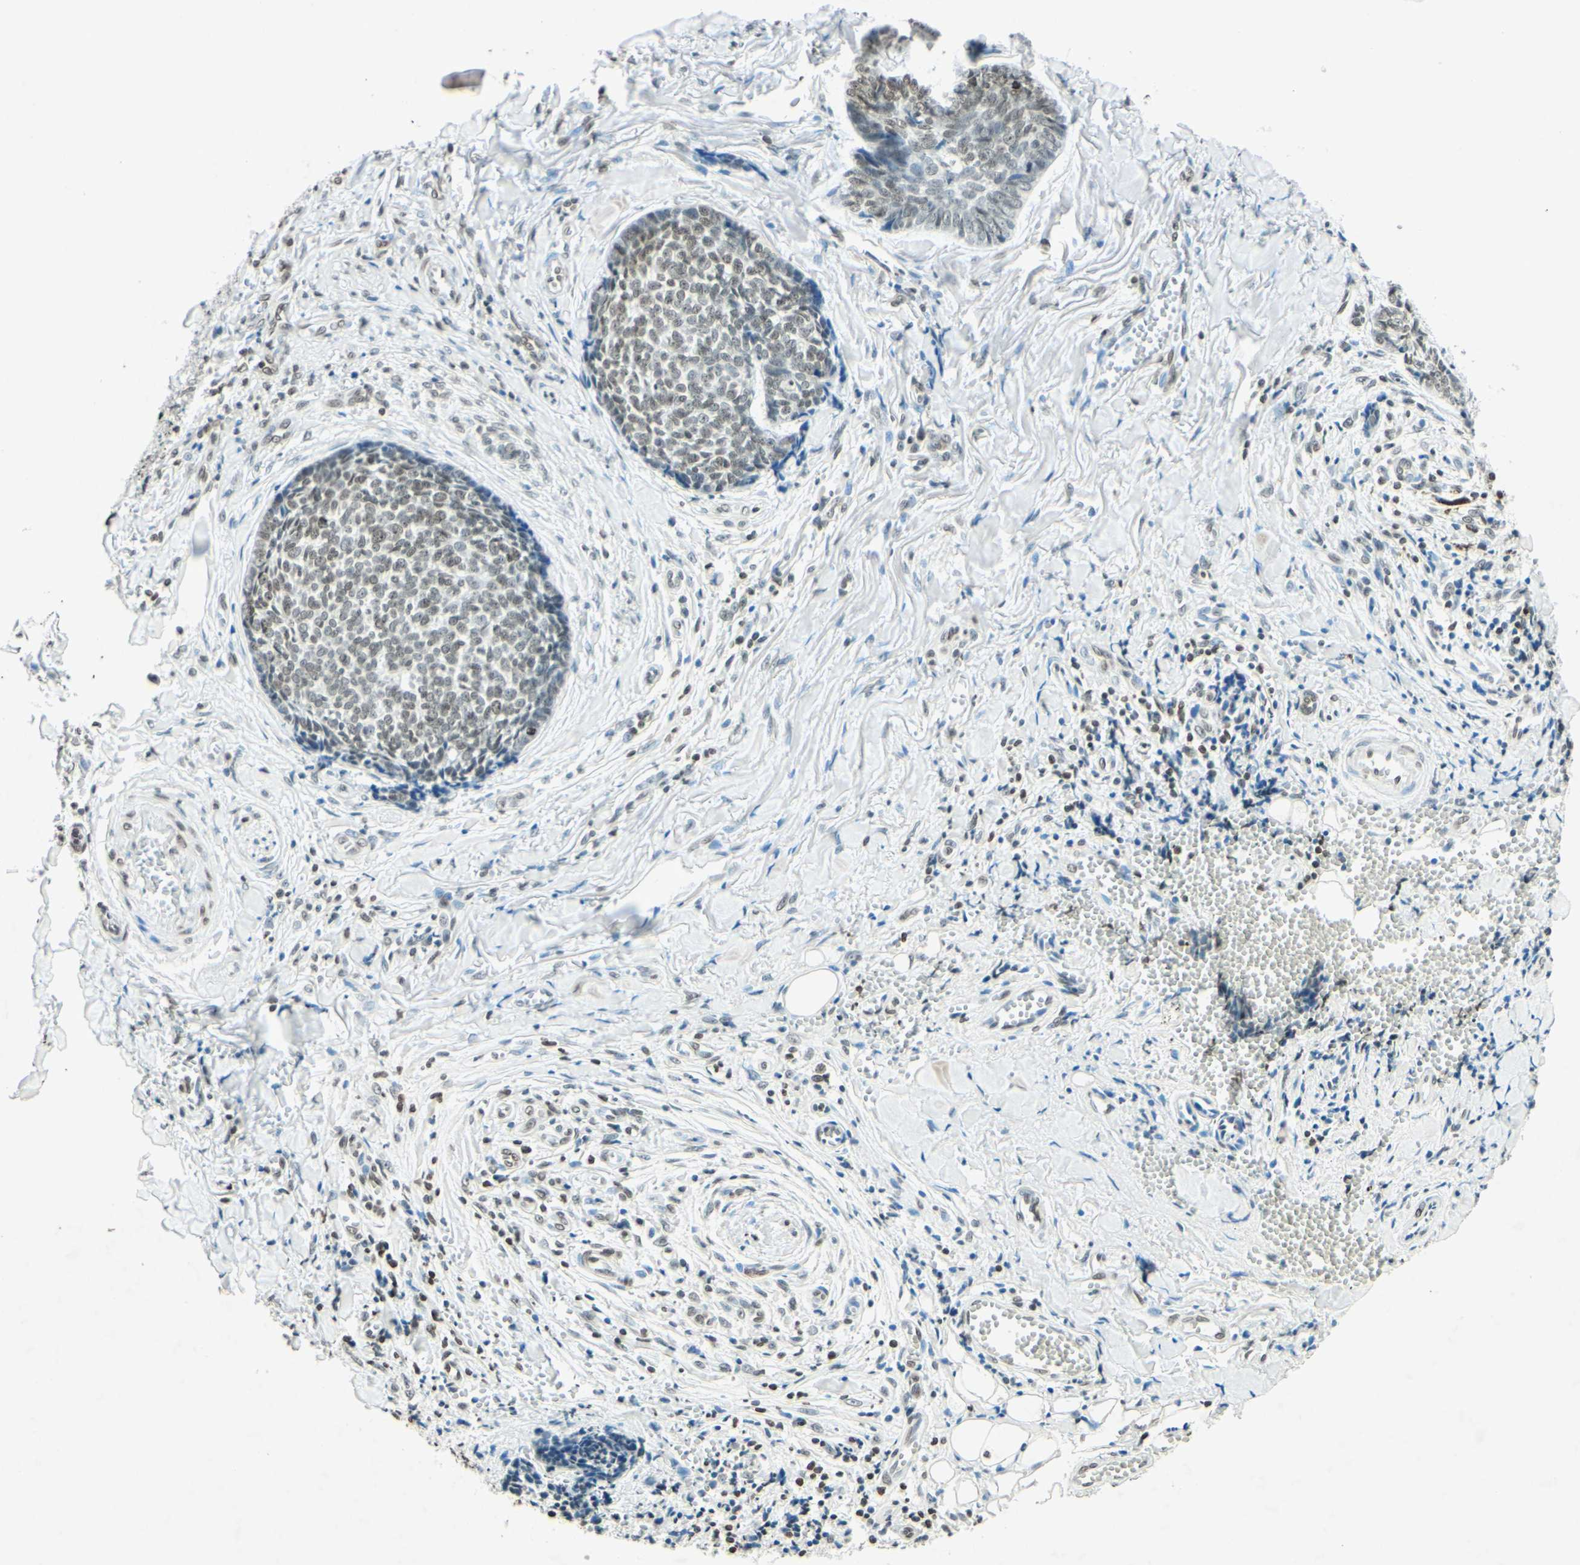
{"staining": {"intensity": "weak", "quantity": ">75%", "location": "nuclear"}, "tissue": "skin cancer", "cell_type": "Tumor cells", "image_type": "cancer", "snomed": [{"axis": "morphology", "description": "Basal cell carcinoma"}, {"axis": "topography", "description": "Skin"}], "caption": "Skin cancer (basal cell carcinoma) stained for a protein (brown) exhibits weak nuclear positive positivity in about >75% of tumor cells.", "gene": "MSH2", "patient": {"sex": "male", "age": 84}}